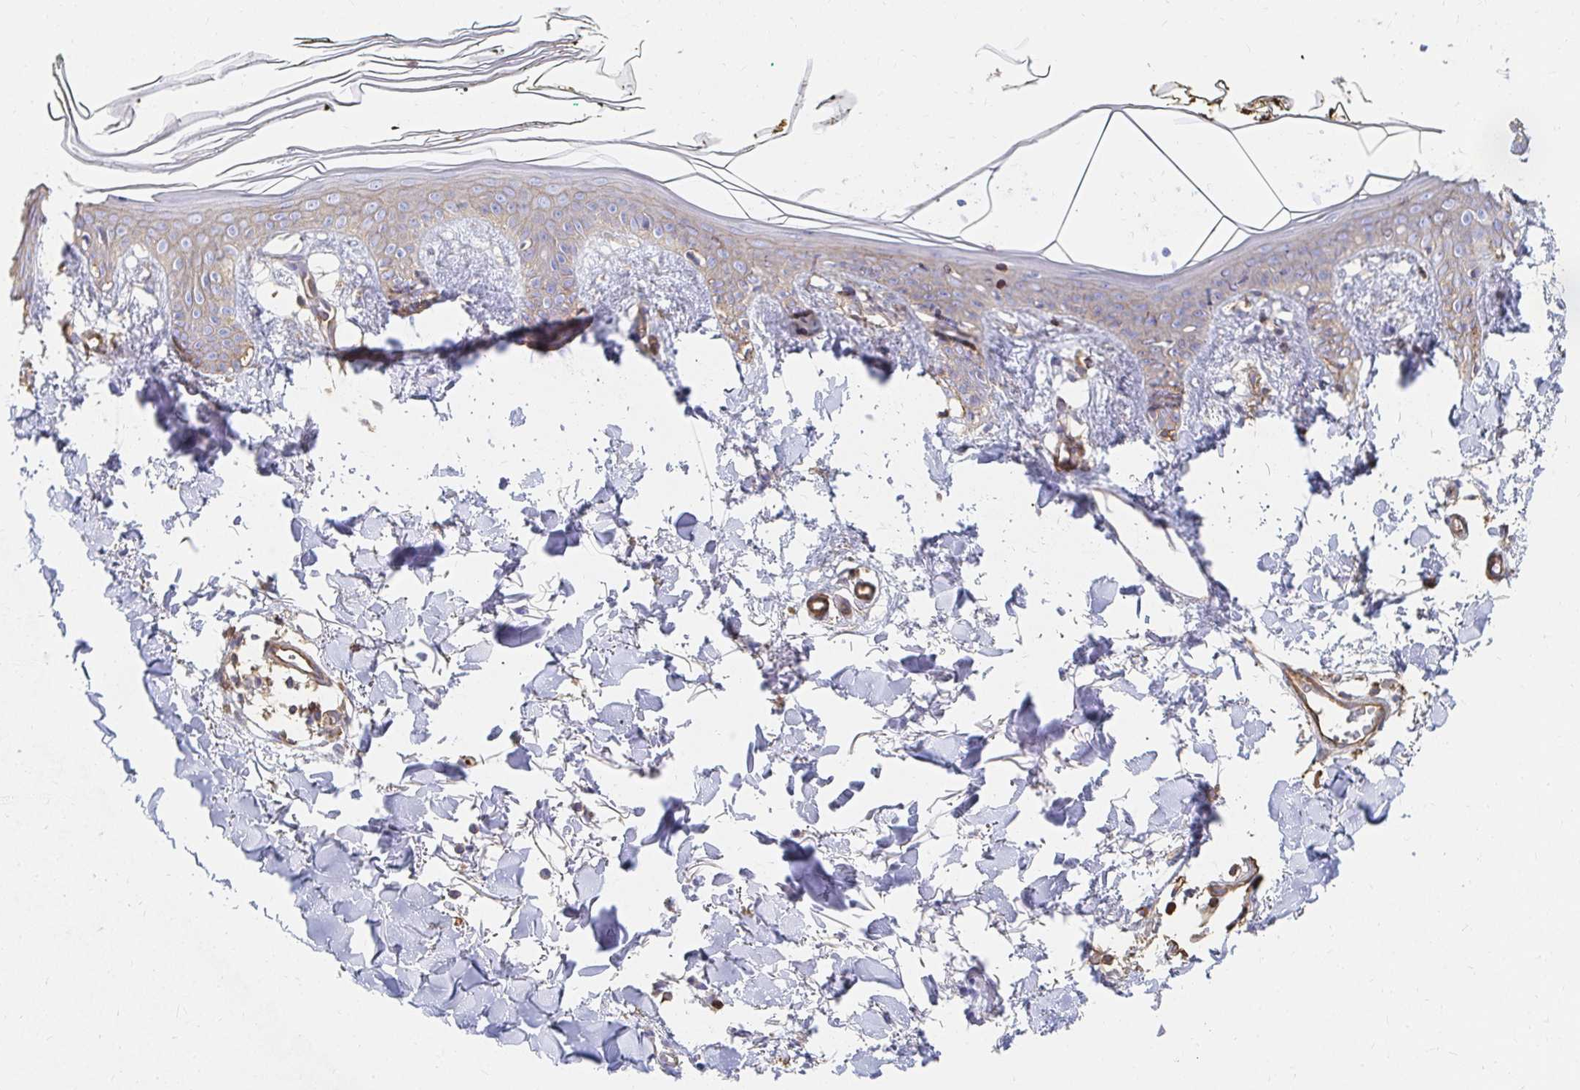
{"staining": {"intensity": "moderate", "quantity": "25%-75%", "location": "cytoplasmic/membranous"}, "tissue": "skin", "cell_type": "Fibroblasts", "image_type": "normal", "snomed": [{"axis": "morphology", "description": "Normal tissue, NOS"}, {"axis": "topography", "description": "Skin"}], "caption": "Fibroblasts reveal moderate cytoplasmic/membranous expression in approximately 25%-75% of cells in normal skin.", "gene": "TSPAN19", "patient": {"sex": "female", "age": 34}}